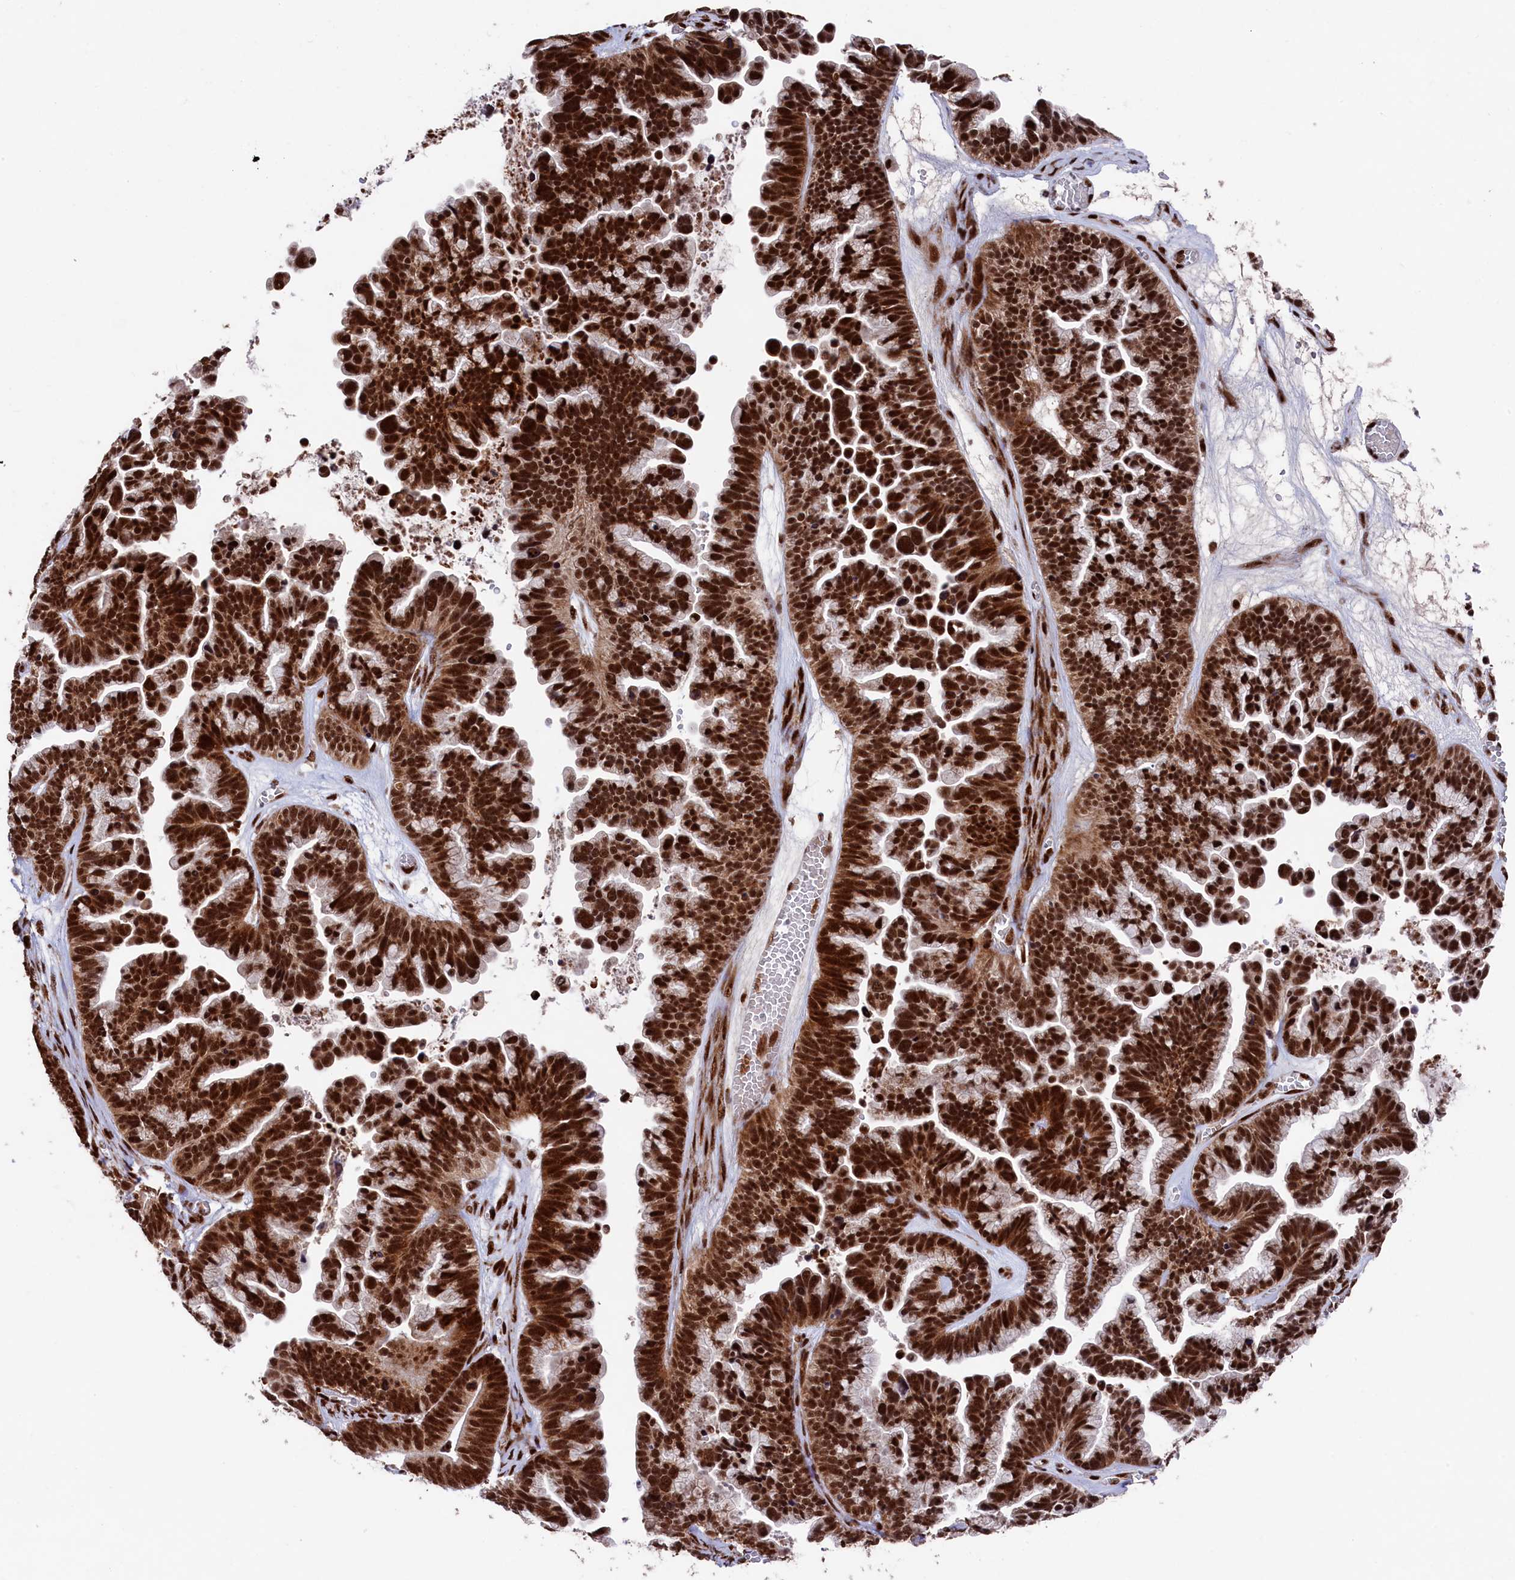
{"staining": {"intensity": "strong", "quantity": ">75%", "location": "nuclear"}, "tissue": "ovarian cancer", "cell_type": "Tumor cells", "image_type": "cancer", "snomed": [{"axis": "morphology", "description": "Cystadenocarcinoma, serous, NOS"}, {"axis": "topography", "description": "Ovary"}], "caption": "Protein analysis of ovarian serous cystadenocarcinoma tissue exhibits strong nuclear staining in approximately >75% of tumor cells.", "gene": "PRPF31", "patient": {"sex": "female", "age": 56}}